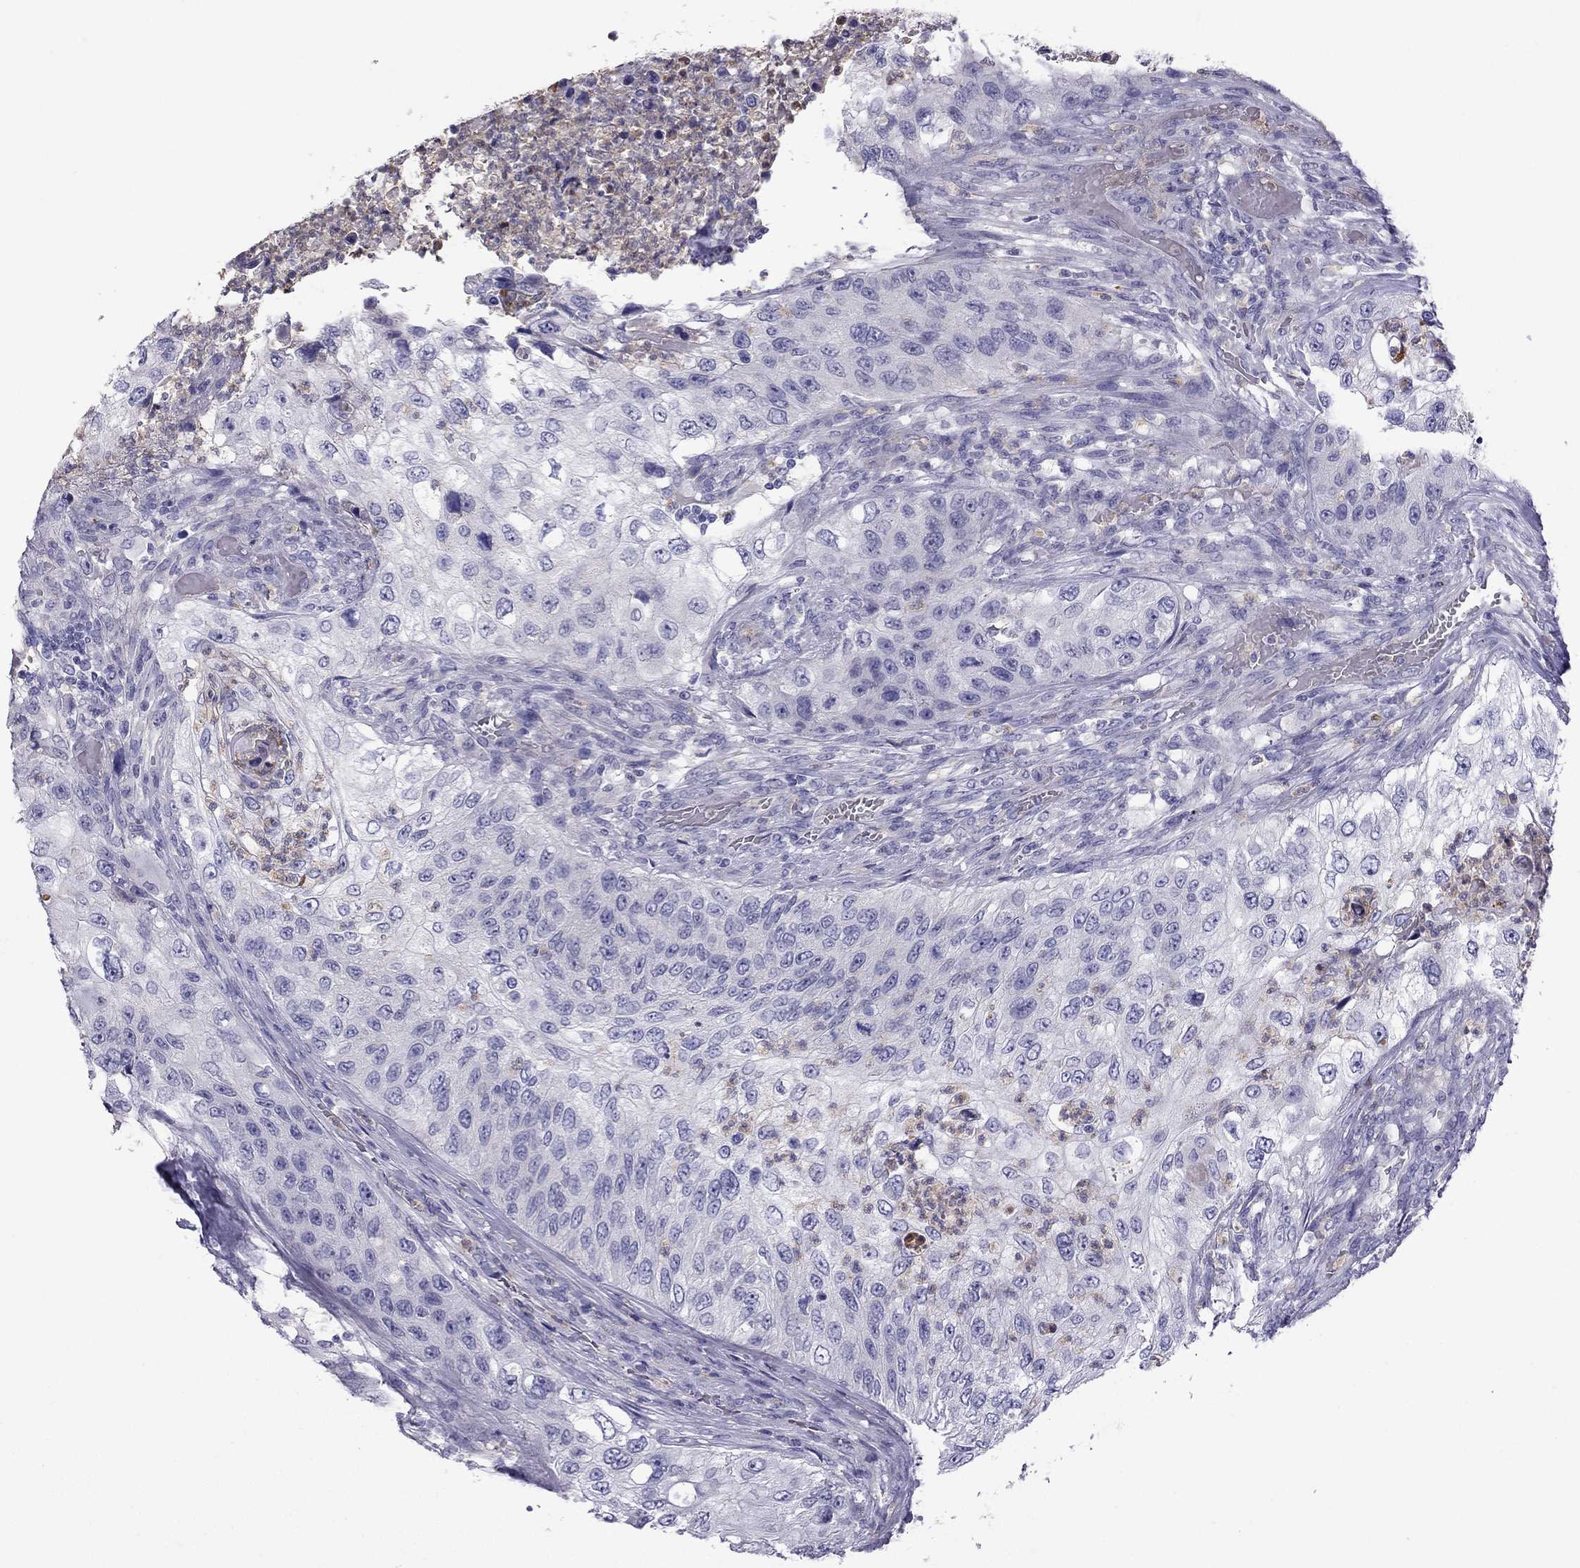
{"staining": {"intensity": "negative", "quantity": "none", "location": "none"}, "tissue": "urothelial cancer", "cell_type": "Tumor cells", "image_type": "cancer", "snomed": [{"axis": "morphology", "description": "Urothelial carcinoma, High grade"}, {"axis": "topography", "description": "Urinary bladder"}], "caption": "Human high-grade urothelial carcinoma stained for a protein using immunohistochemistry (IHC) demonstrates no positivity in tumor cells.", "gene": "STOML3", "patient": {"sex": "female", "age": 60}}